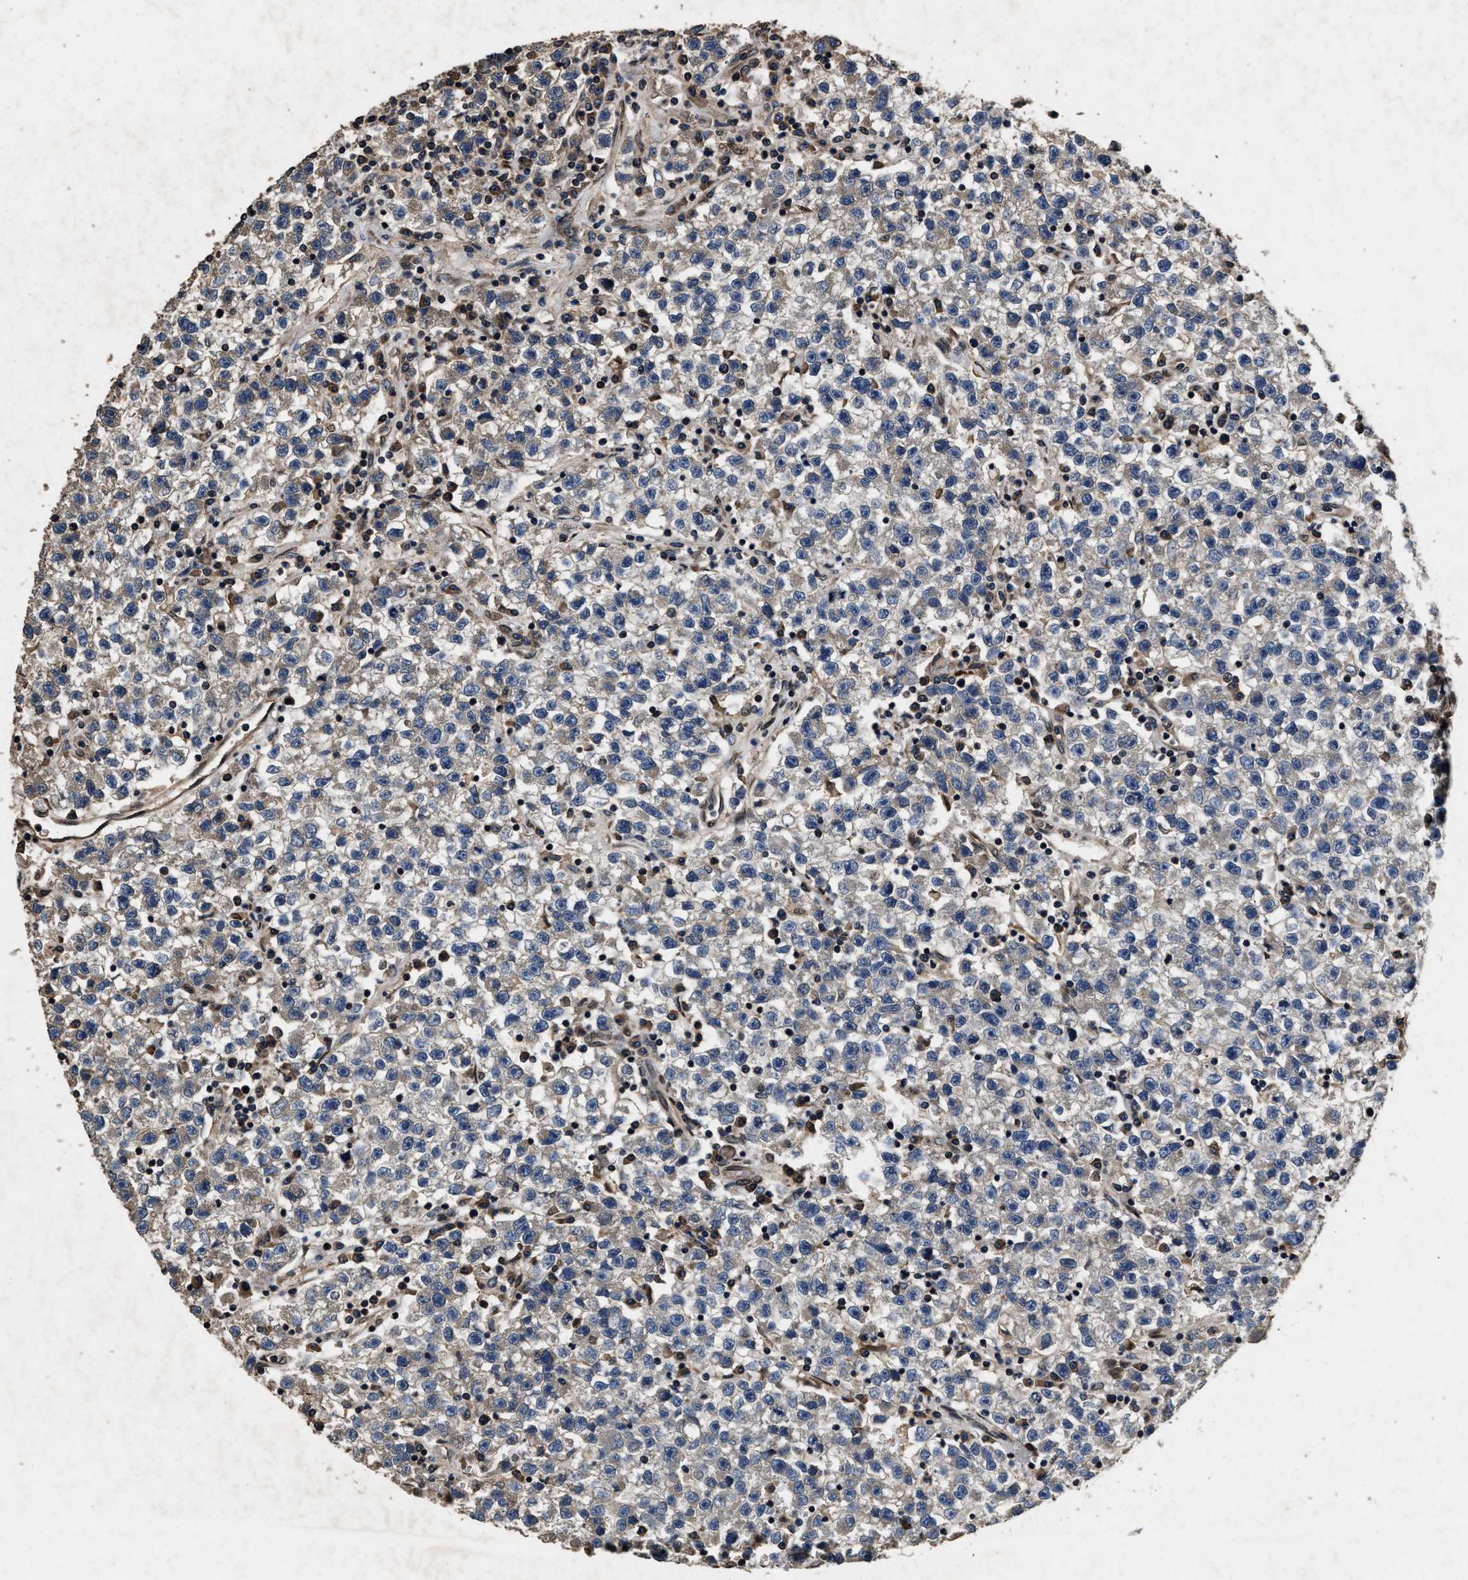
{"staining": {"intensity": "weak", "quantity": "25%-75%", "location": "cytoplasmic/membranous"}, "tissue": "testis cancer", "cell_type": "Tumor cells", "image_type": "cancer", "snomed": [{"axis": "morphology", "description": "Seminoma, NOS"}, {"axis": "topography", "description": "Testis"}], "caption": "This is a micrograph of immunohistochemistry staining of testis cancer (seminoma), which shows weak staining in the cytoplasmic/membranous of tumor cells.", "gene": "ACCS", "patient": {"sex": "male", "age": 22}}